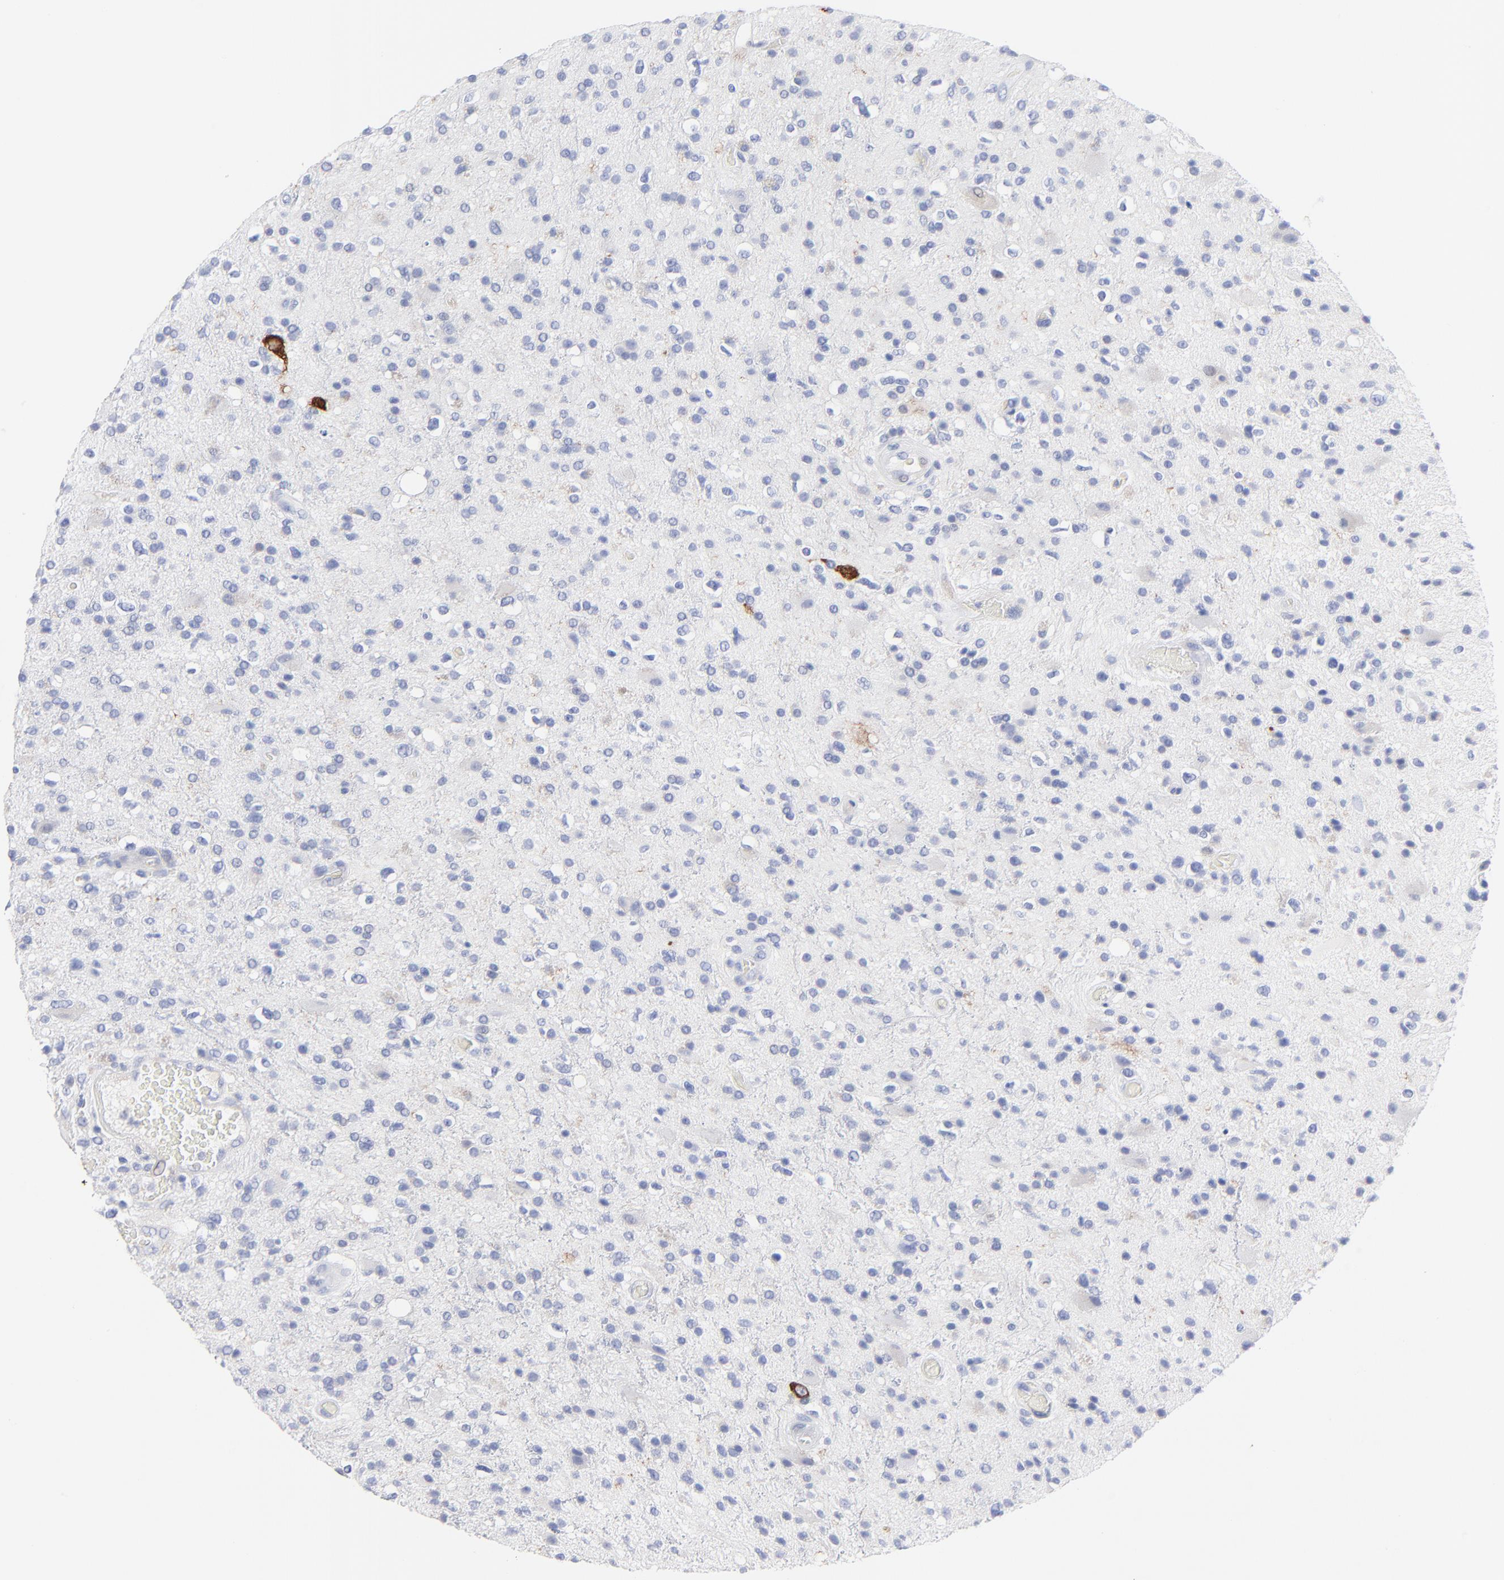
{"staining": {"intensity": "negative", "quantity": "none", "location": "none"}, "tissue": "glioma", "cell_type": "Tumor cells", "image_type": "cancer", "snomed": [{"axis": "morphology", "description": "Glioma, malignant, High grade"}, {"axis": "topography", "description": "Brain"}], "caption": "A histopathology image of glioma stained for a protein demonstrates no brown staining in tumor cells.", "gene": "PSD3", "patient": {"sex": "male", "age": 33}}